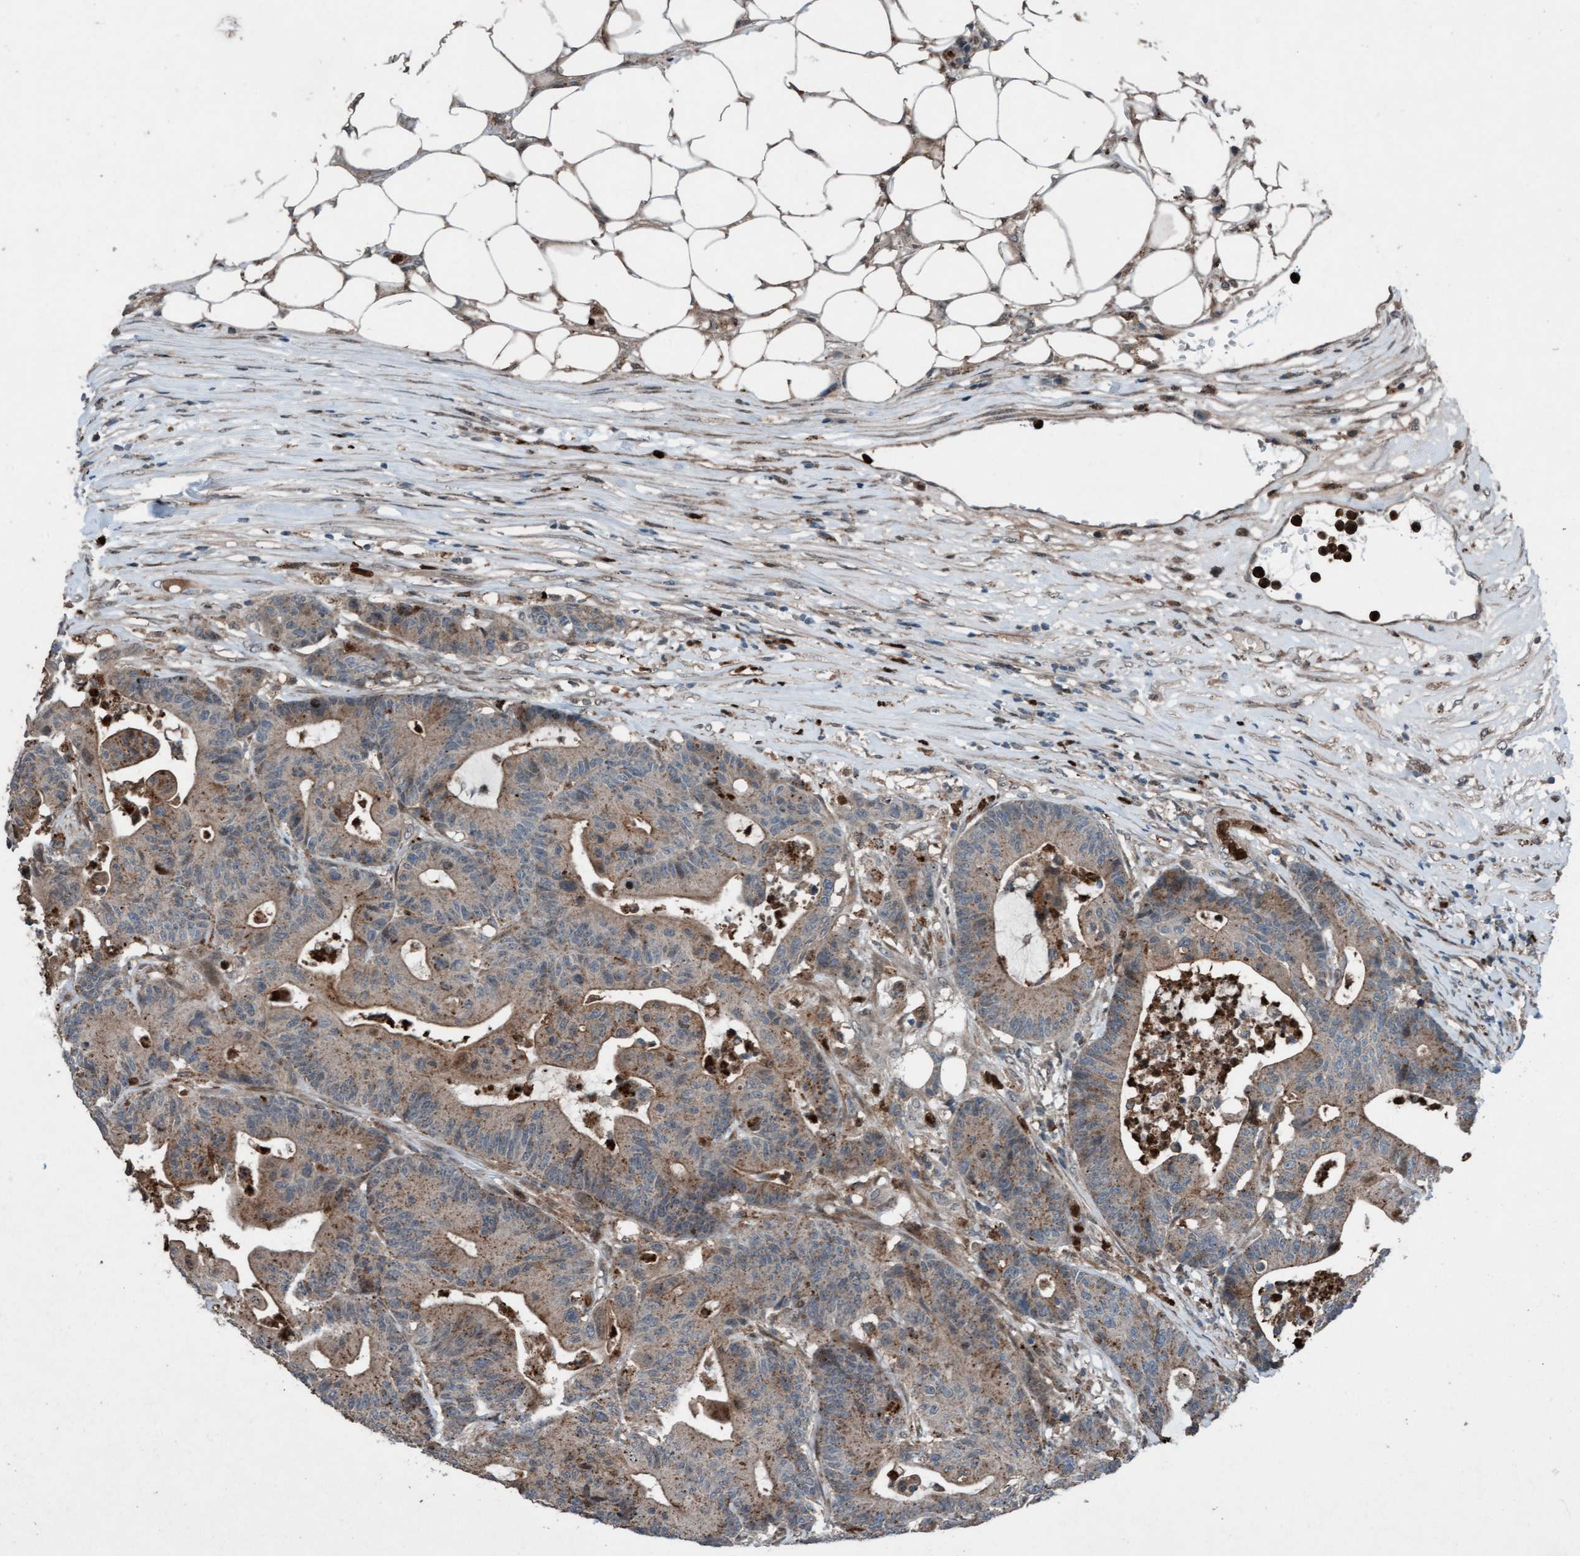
{"staining": {"intensity": "weak", "quantity": ">75%", "location": "cytoplasmic/membranous"}, "tissue": "colorectal cancer", "cell_type": "Tumor cells", "image_type": "cancer", "snomed": [{"axis": "morphology", "description": "Adenocarcinoma, NOS"}, {"axis": "topography", "description": "Colon"}], "caption": "IHC micrograph of neoplastic tissue: adenocarcinoma (colorectal) stained using IHC shows low levels of weak protein expression localized specifically in the cytoplasmic/membranous of tumor cells, appearing as a cytoplasmic/membranous brown color.", "gene": "PLXNB2", "patient": {"sex": "female", "age": 84}}